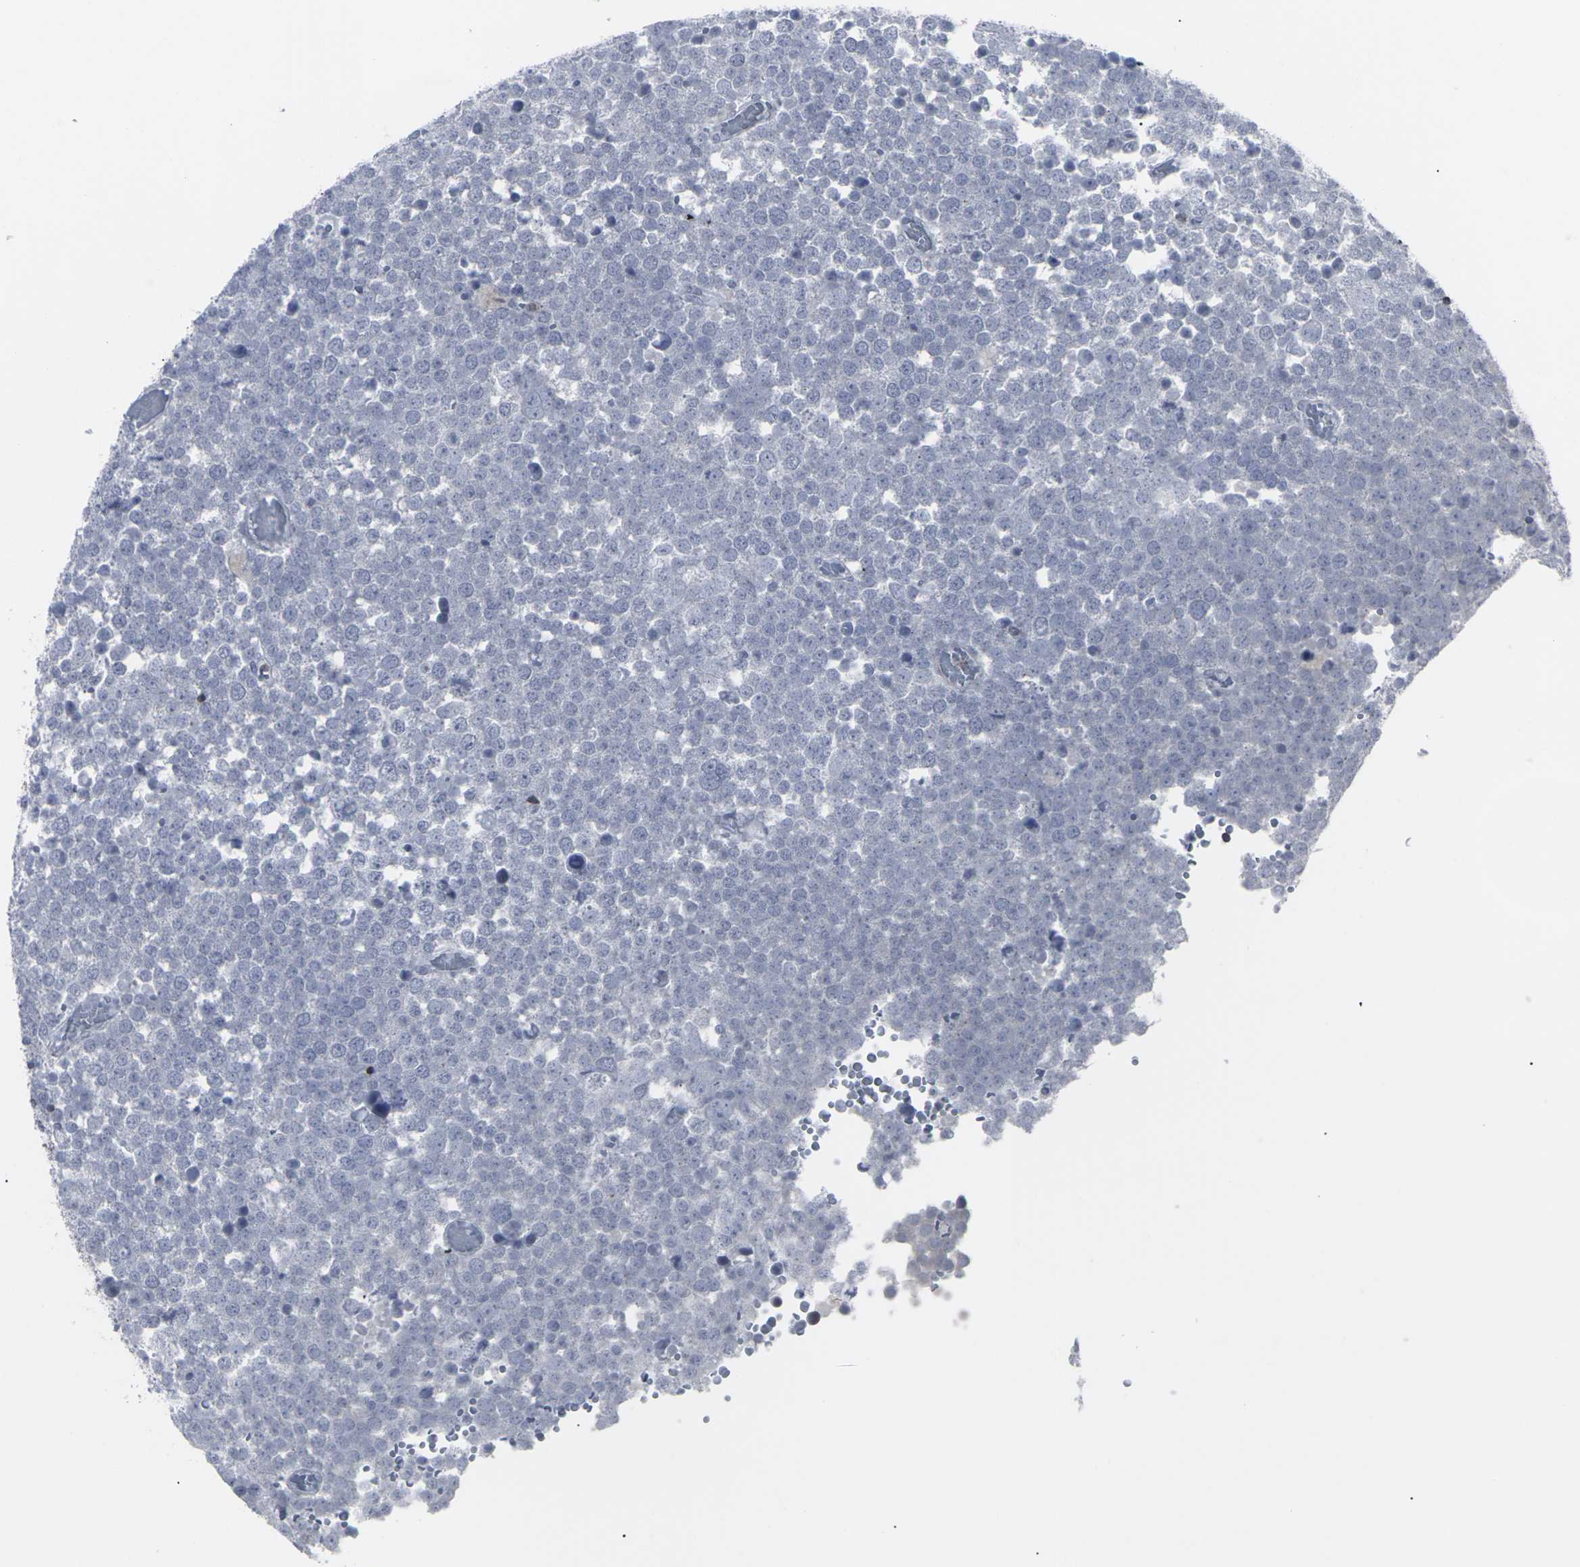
{"staining": {"intensity": "negative", "quantity": "none", "location": "none"}, "tissue": "testis cancer", "cell_type": "Tumor cells", "image_type": "cancer", "snomed": [{"axis": "morphology", "description": "Seminoma, NOS"}, {"axis": "topography", "description": "Testis"}], "caption": "High power microscopy micrograph of an IHC histopathology image of testis seminoma, revealing no significant expression in tumor cells. (DAB (3,3'-diaminobenzidine) immunohistochemistry visualized using brightfield microscopy, high magnification).", "gene": "APOBEC2", "patient": {"sex": "male", "age": 71}}